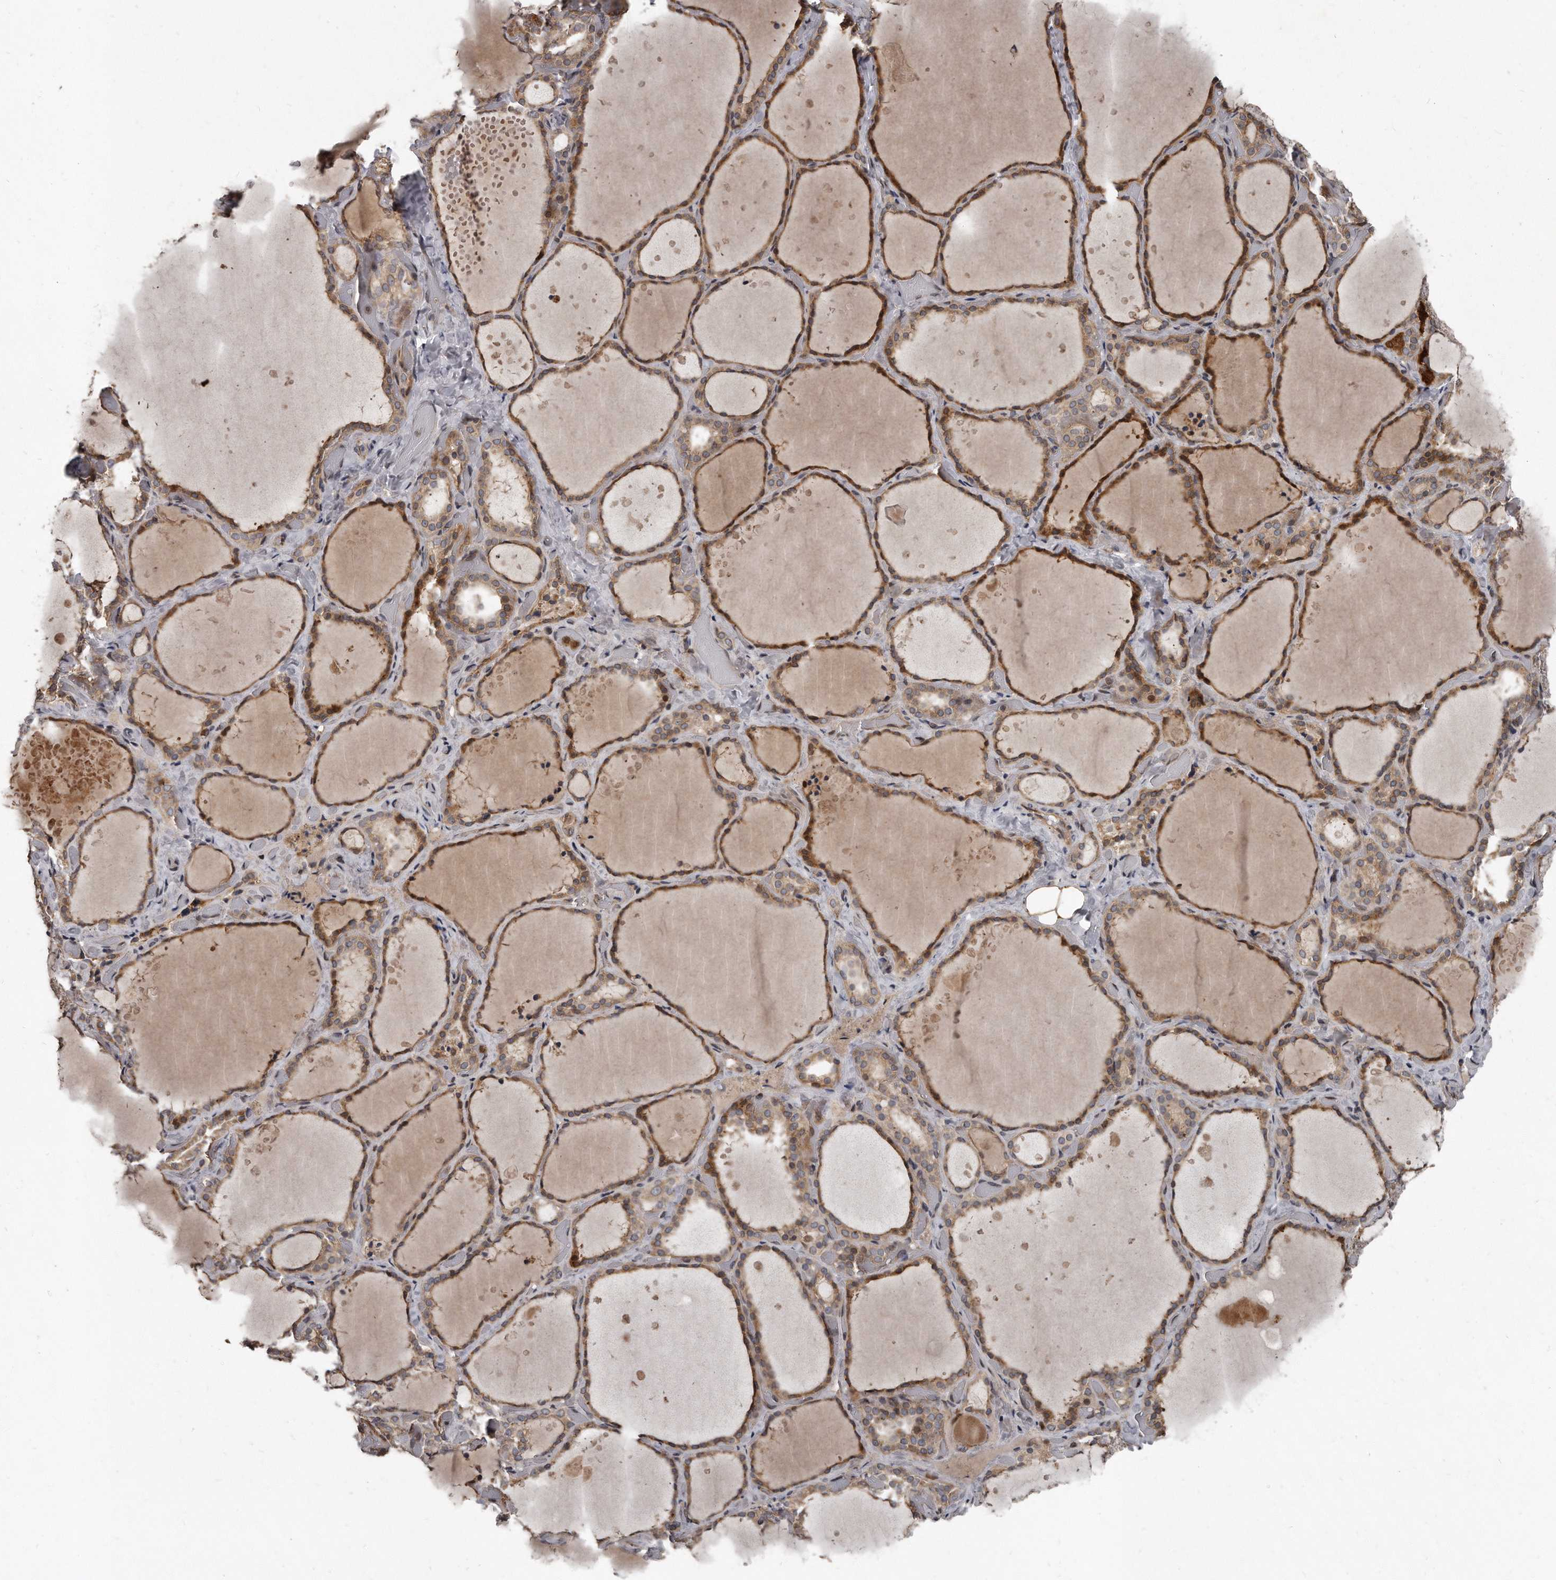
{"staining": {"intensity": "moderate", "quantity": ">75%", "location": "cytoplasmic/membranous"}, "tissue": "thyroid gland", "cell_type": "Glandular cells", "image_type": "normal", "snomed": [{"axis": "morphology", "description": "Normal tissue, NOS"}, {"axis": "topography", "description": "Thyroid gland"}], "caption": "Glandular cells display moderate cytoplasmic/membranous expression in about >75% of cells in normal thyroid gland.", "gene": "GCH1", "patient": {"sex": "female", "age": 44}}